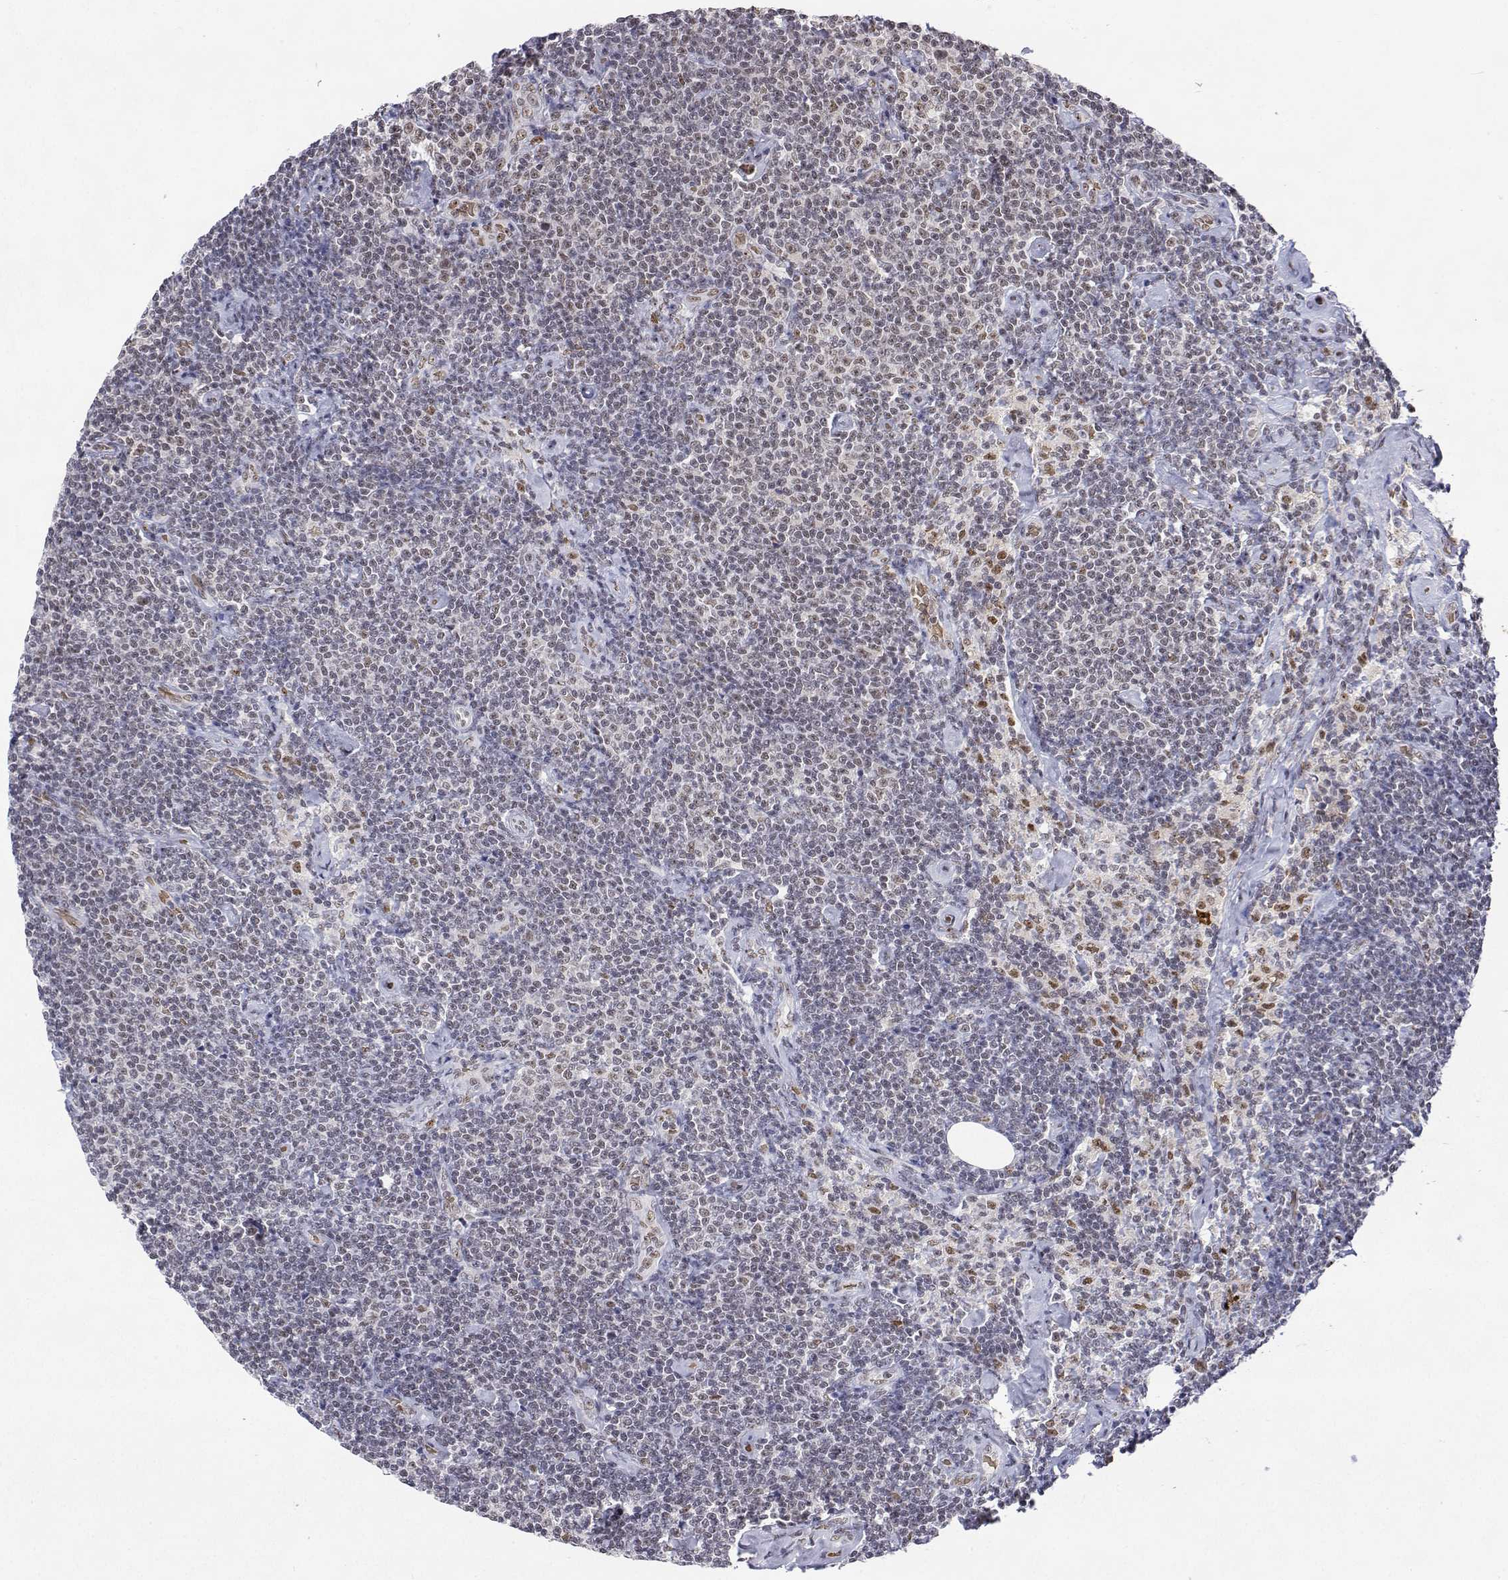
{"staining": {"intensity": "moderate", "quantity": "25%-75%", "location": "nuclear"}, "tissue": "lymphoma", "cell_type": "Tumor cells", "image_type": "cancer", "snomed": [{"axis": "morphology", "description": "Malignant lymphoma, non-Hodgkin's type, Low grade"}, {"axis": "topography", "description": "Lymph node"}], "caption": "A high-resolution photomicrograph shows IHC staining of lymphoma, which displays moderate nuclear positivity in about 25%-75% of tumor cells. The protein is stained brown, and the nuclei are stained in blue (DAB (3,3'-diaminobenzidine) IHC with brightfield microscopy, high magnification).", "gene": "ADAR", "patient": {"sex": "male", "age": 81}}